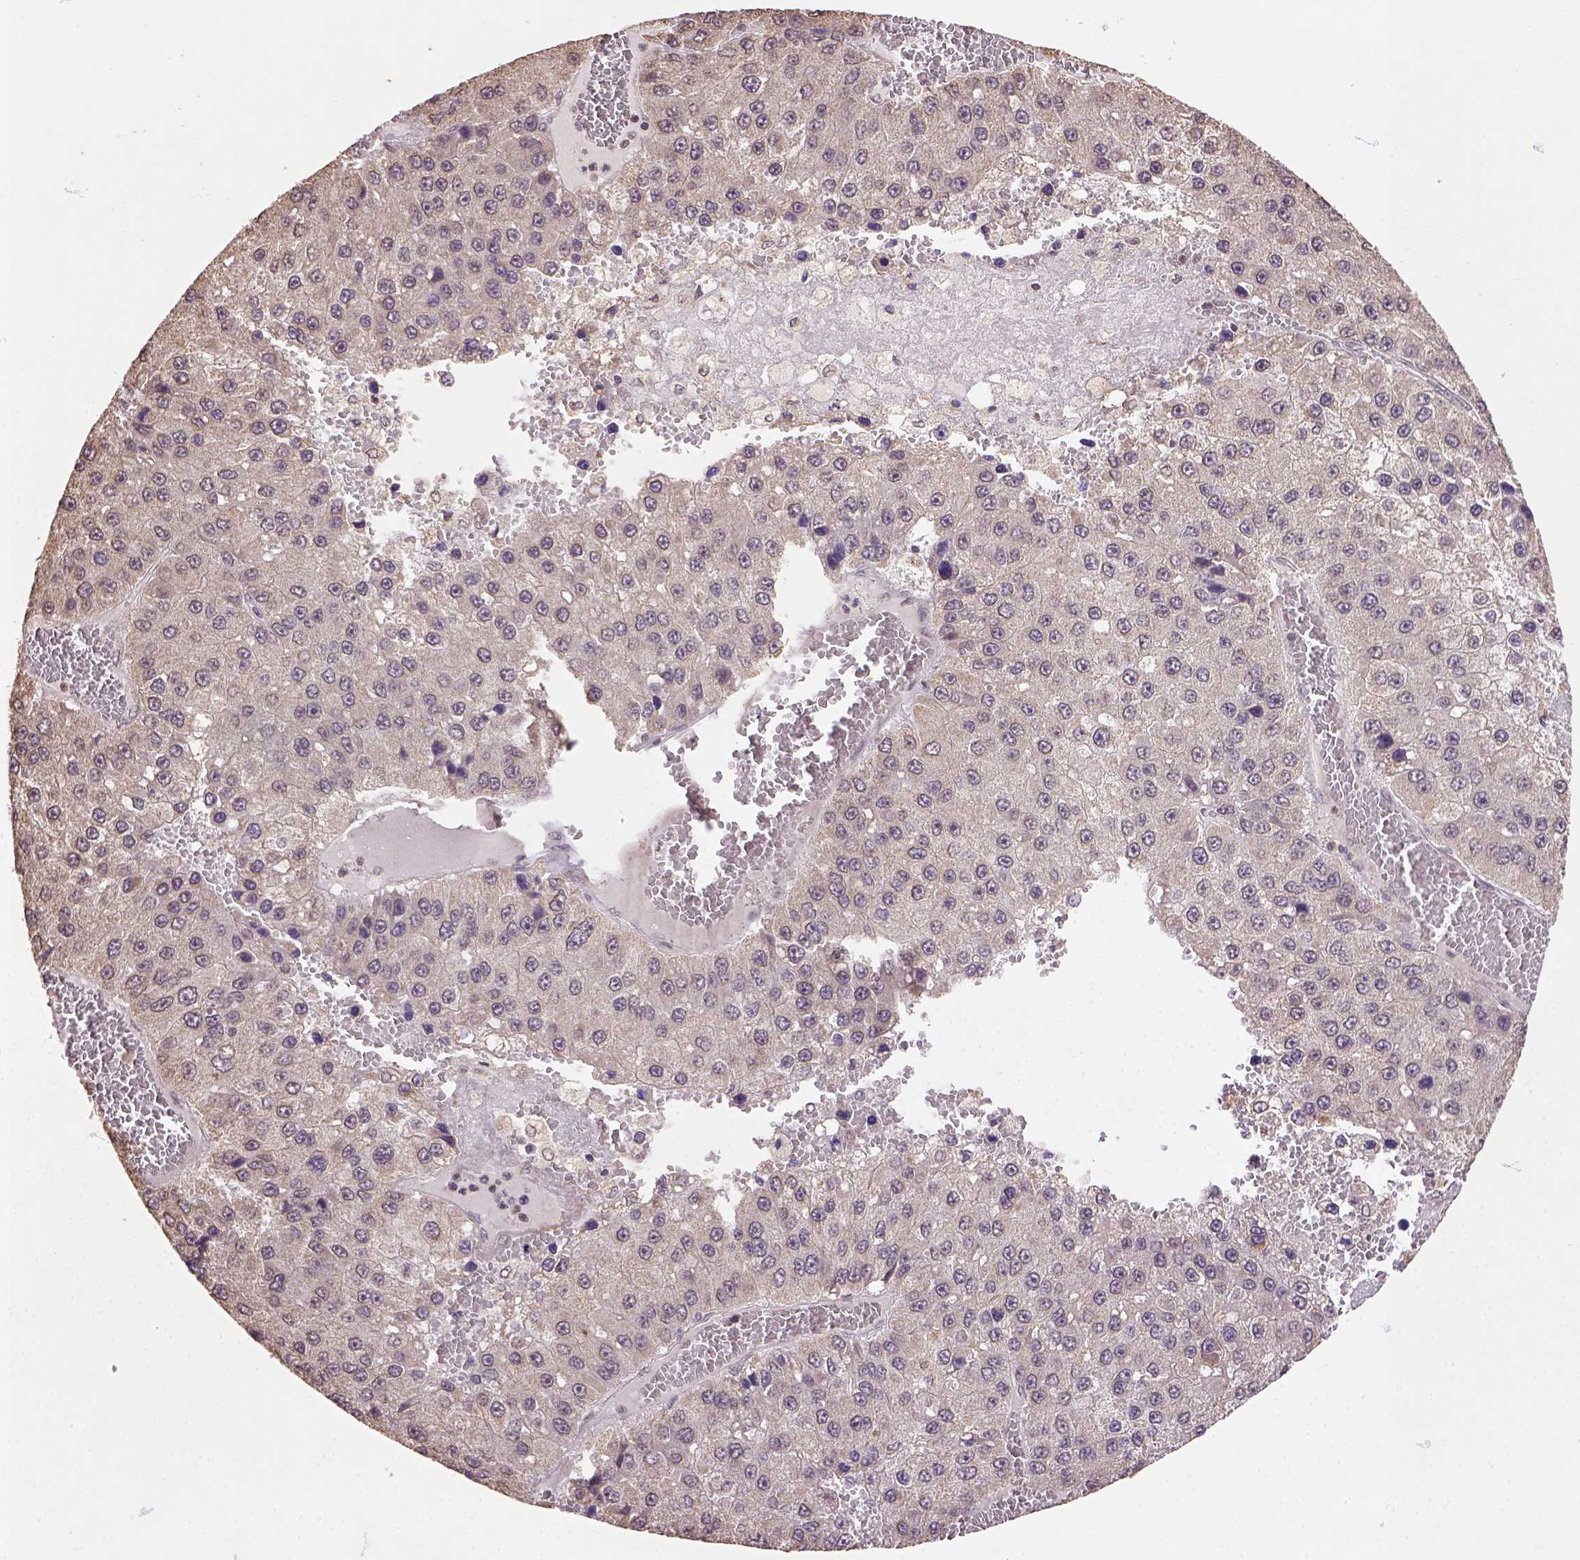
{"staining": {"intensity": "weak", "quantity": ">75%", "location": "cytoplasmic/membranous"}, "tissue": "liver cancer", "cell_type": "Tumor cells", "image_type": "cancer", "snomed": [{"axis": "morphology", "description": "Carcinoma, Hepatocellular, NOS"}, {"axis": "topography", "description": "Liver"}], "caption": "Protein staining exhibits weak cytoplasmic/membranous positivity in about >75% of tumor cells in liver hepatocellular carcinoma. The staining was performed using DAB (3,3'-diaminobenzidine), with brown indicating positive protein expression. Nuclei are stained blue with hematoxylin.", "gene": "NUDT10", "patient": {"sex": "female", "age": 73}}